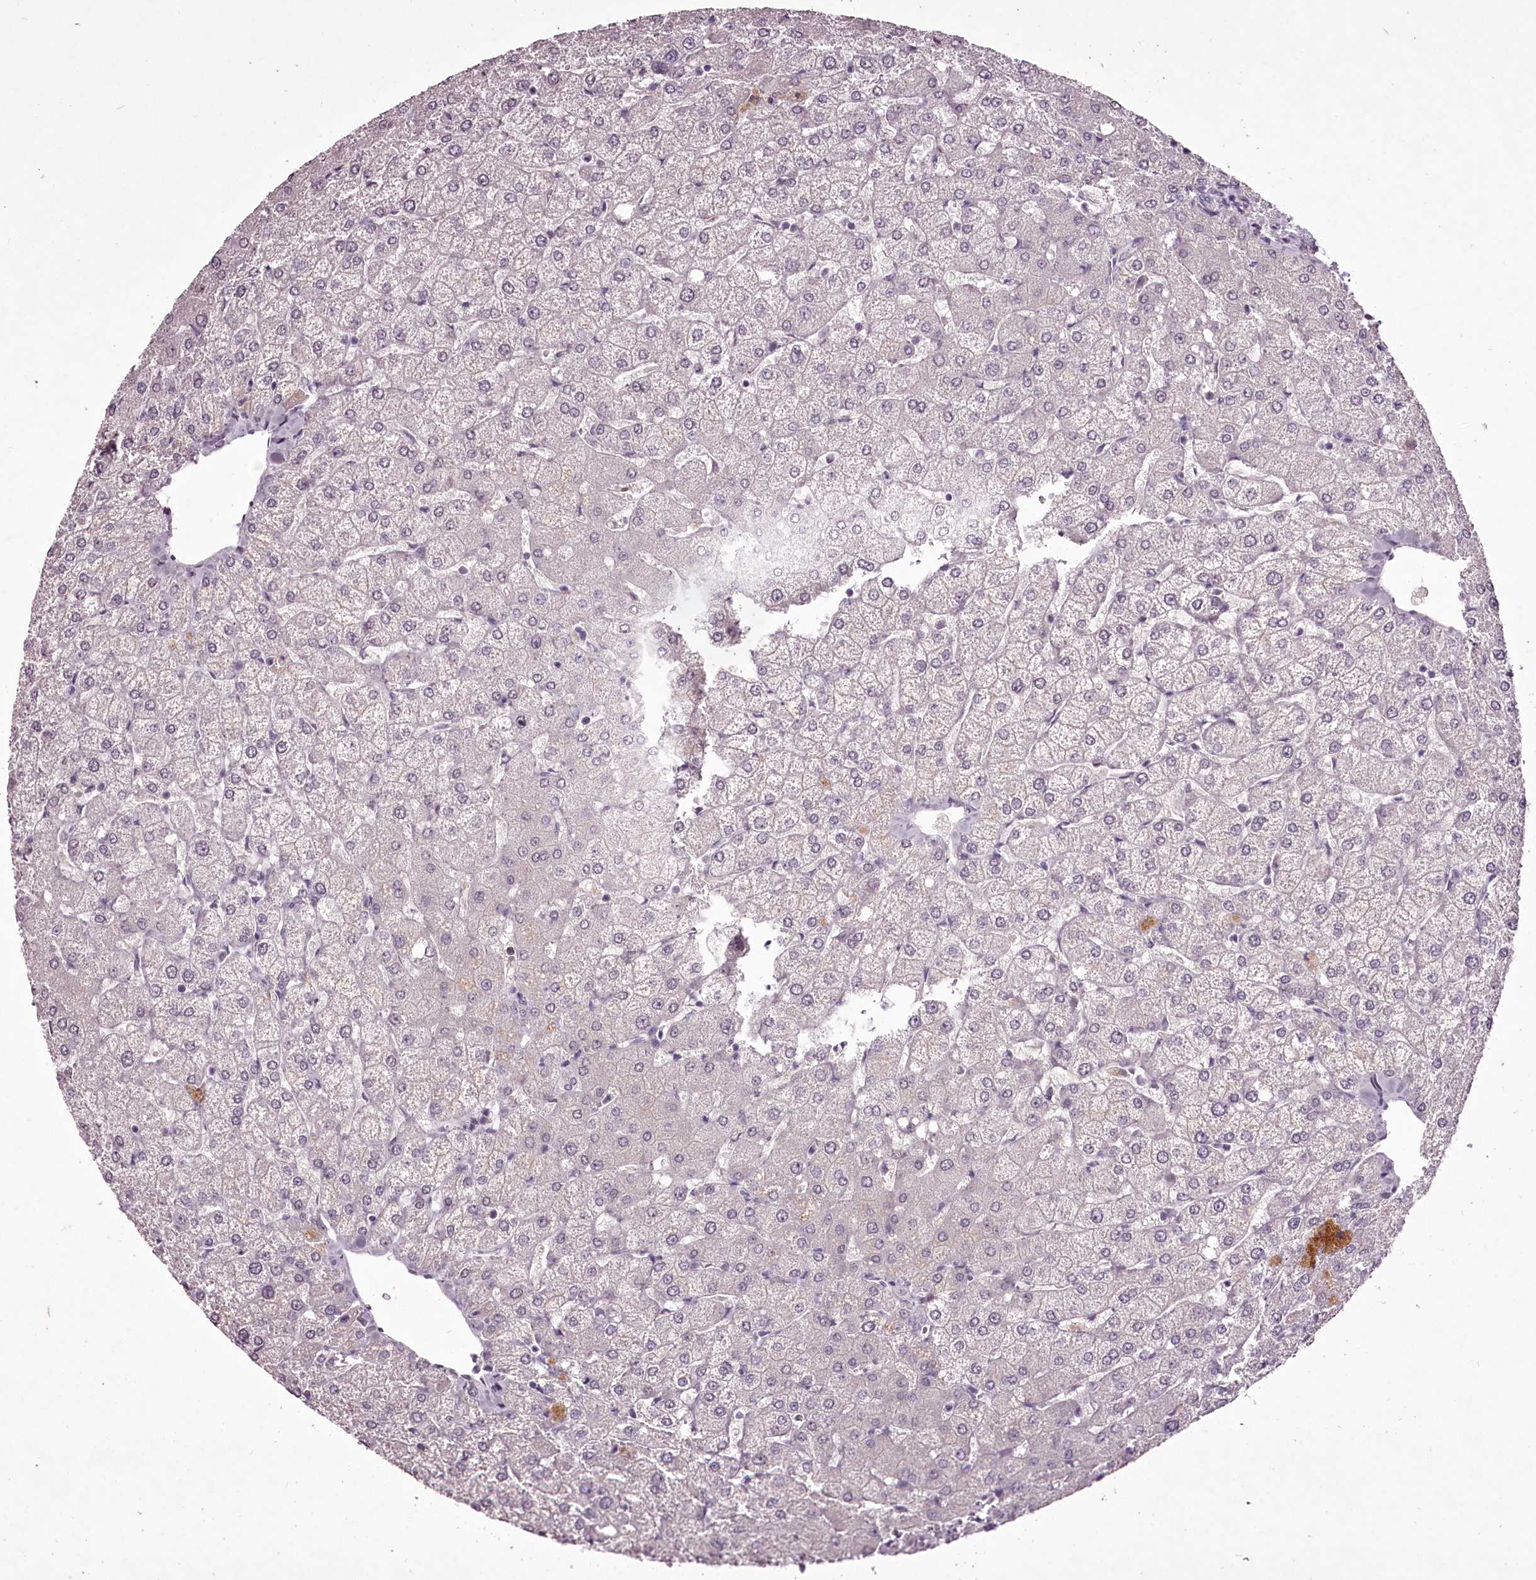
{"staining": {"intensity": "negative", "quantity": "none", "location": "none"}, "tissue": "liver", "cell_type": "Cholangiocytes", "image_type": "normal", "snomed": [{"axis": "morphology", "description": "Normal tissue, NOS"}, {"axis": "topography", "description": "Liver"}], "caption": "IHC histopathology image of normal liver: liver stained with DAB (3,3'-diaminobenzidine) reveals no significant protein positivity in cholangiocytes.", "gene": "C1orf56", "patient": {"sex": "female", "age": 54}}